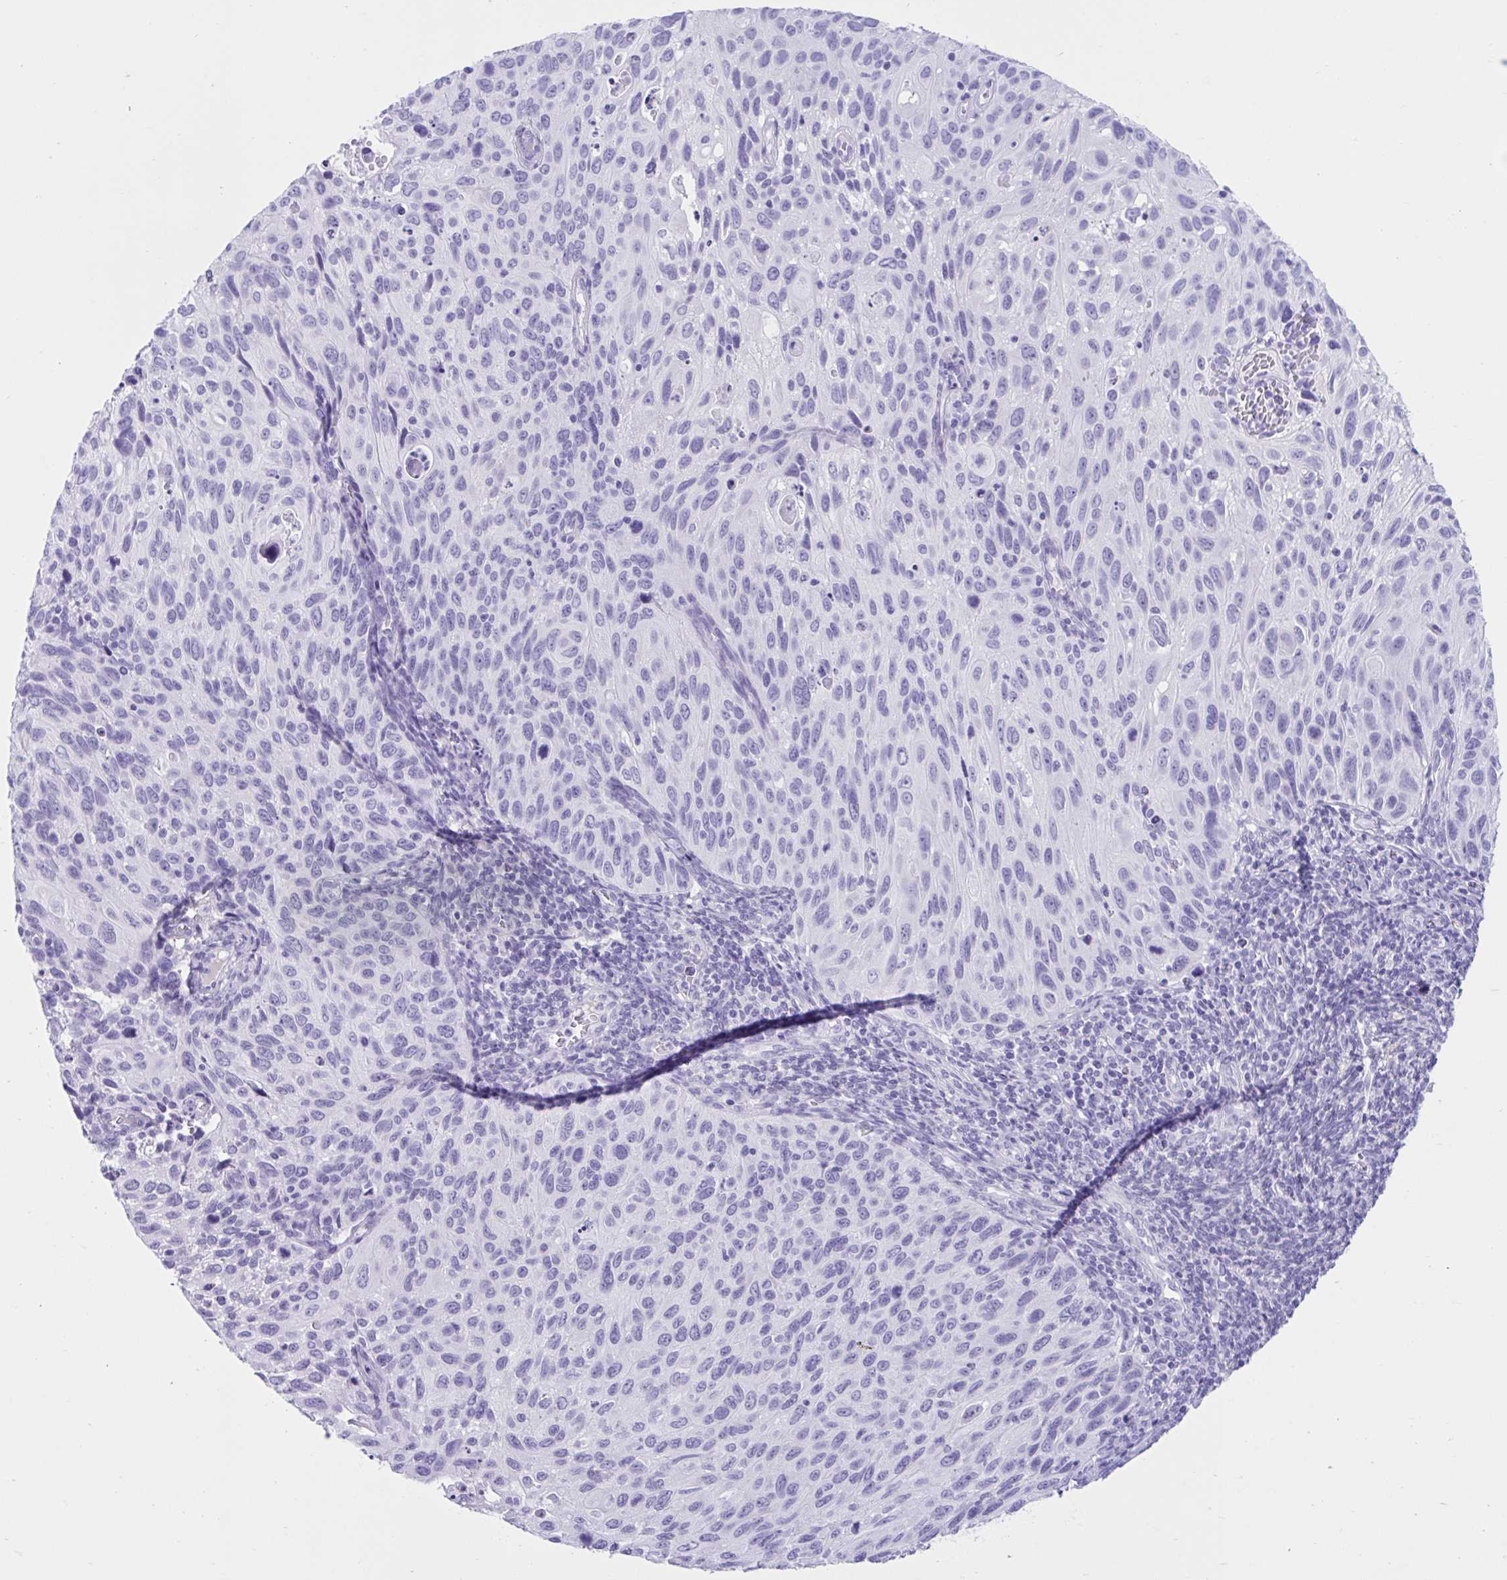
{"staining": {"intensity": "negative", "quantity": "none", "location": "none"}, "tissue": "cervical cancer", "cell_type": "Tumor cells", "image_type": "cancer", "snomed": [{"axis": "morphology", "description": "Squamous cell carcinoma, NOS"}, {"axis": "topography", "description": "Cervix"}], "caption": "DAB immunohistochemical staining of cervical cancer (squamous cell carcinoma) reveals no significant positivity in tumor cells.", "gene": "TMEM35A", "patient": {"sex": "female", "age": 70}}